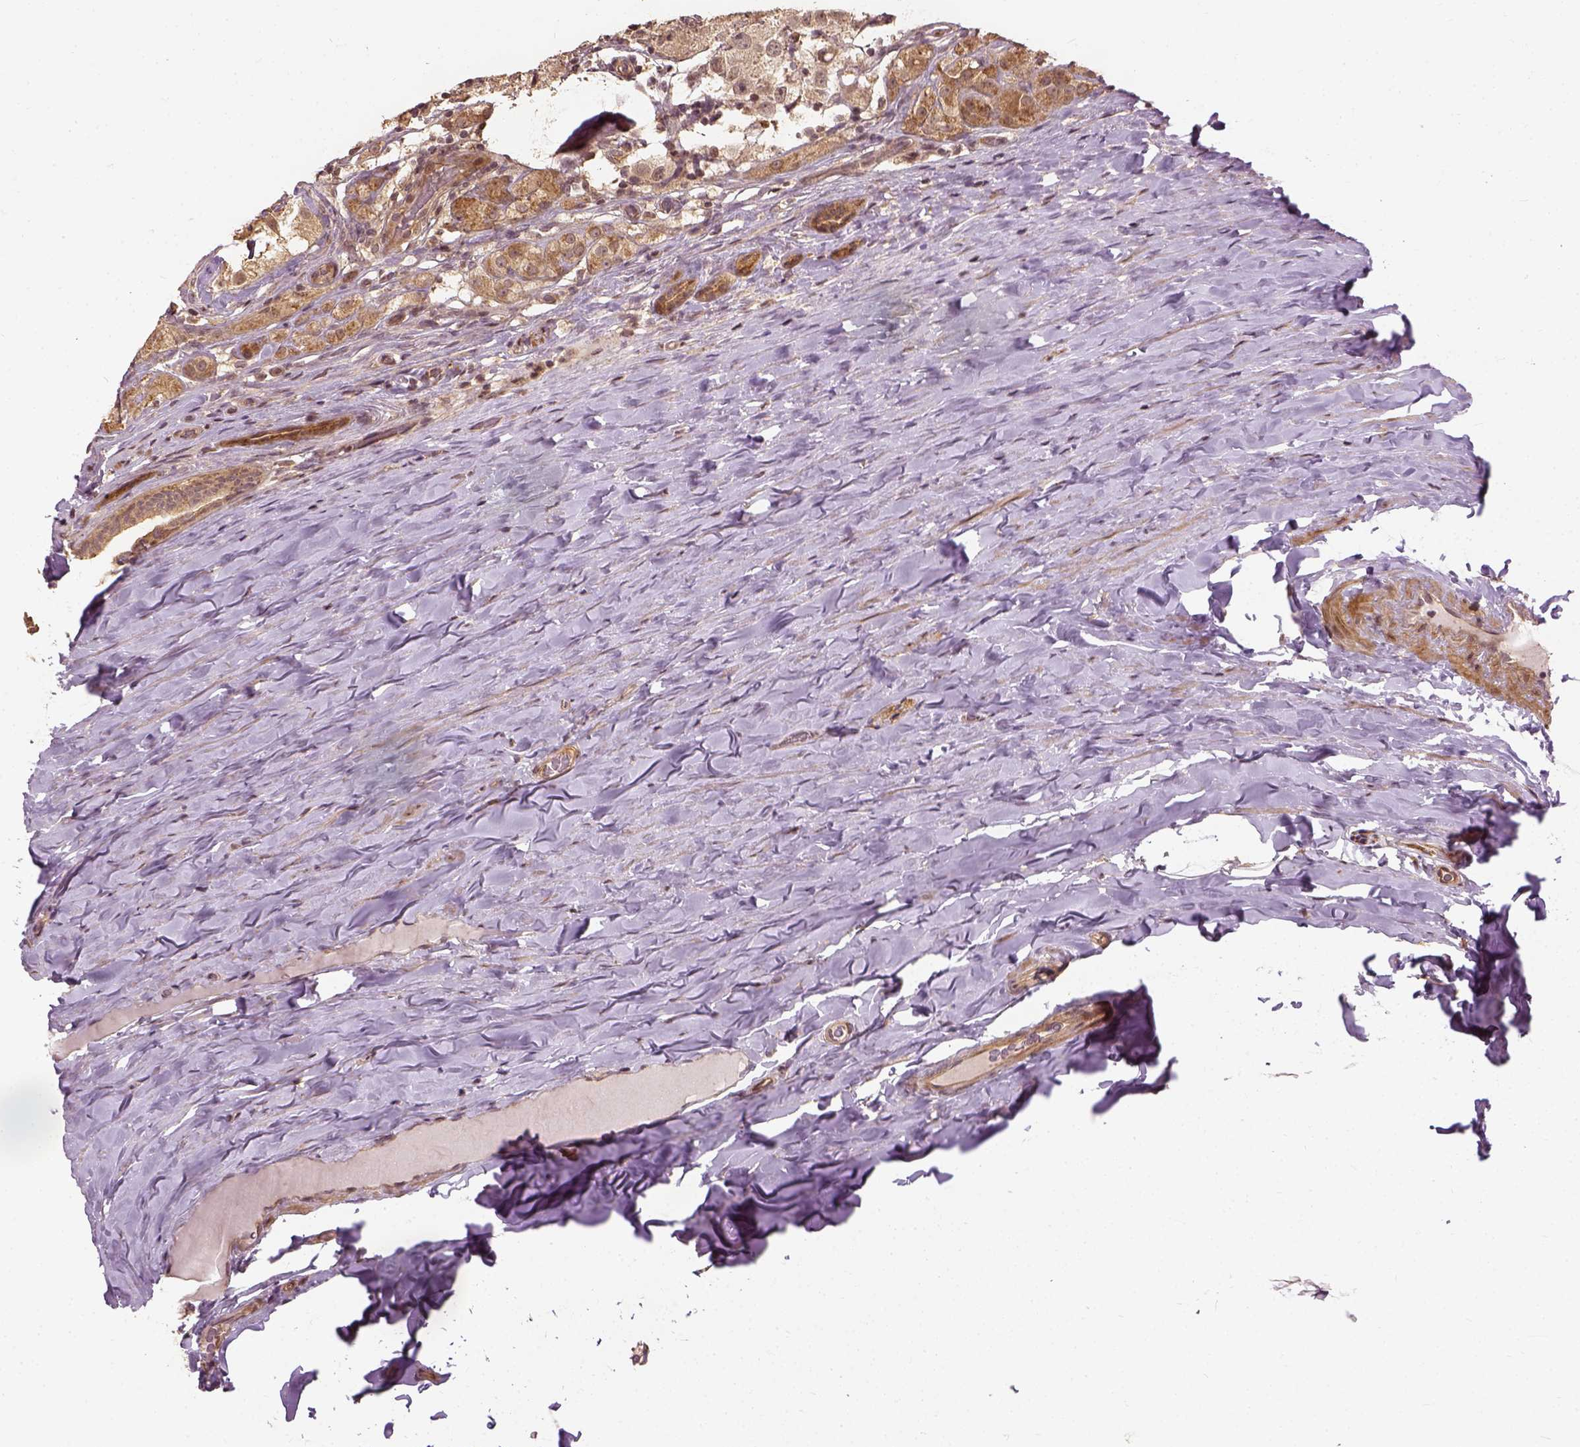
{"staining": {"intensity": "weak", "quantity": ">75%", "location": "cytoplasmic/membranous,nuclear"}, "tissue": "testis cancer", "cell_type": "Tumor cells", "image_type": "cancer", "snomed": [{"axis": "morphology", "description": "Seminoma, NOS"}, {"axis": "topography", "description": "Testis"}], "caption": "Weak cytoplasmic/membranous and nuclear positivity for a protein is appreciated in about >75% of tumor cells of testis cancer (seminoma) using immunohistochemistry (IHC).", "gene": "VEGFA", "patient": {"sex": "male", "age": 34}}